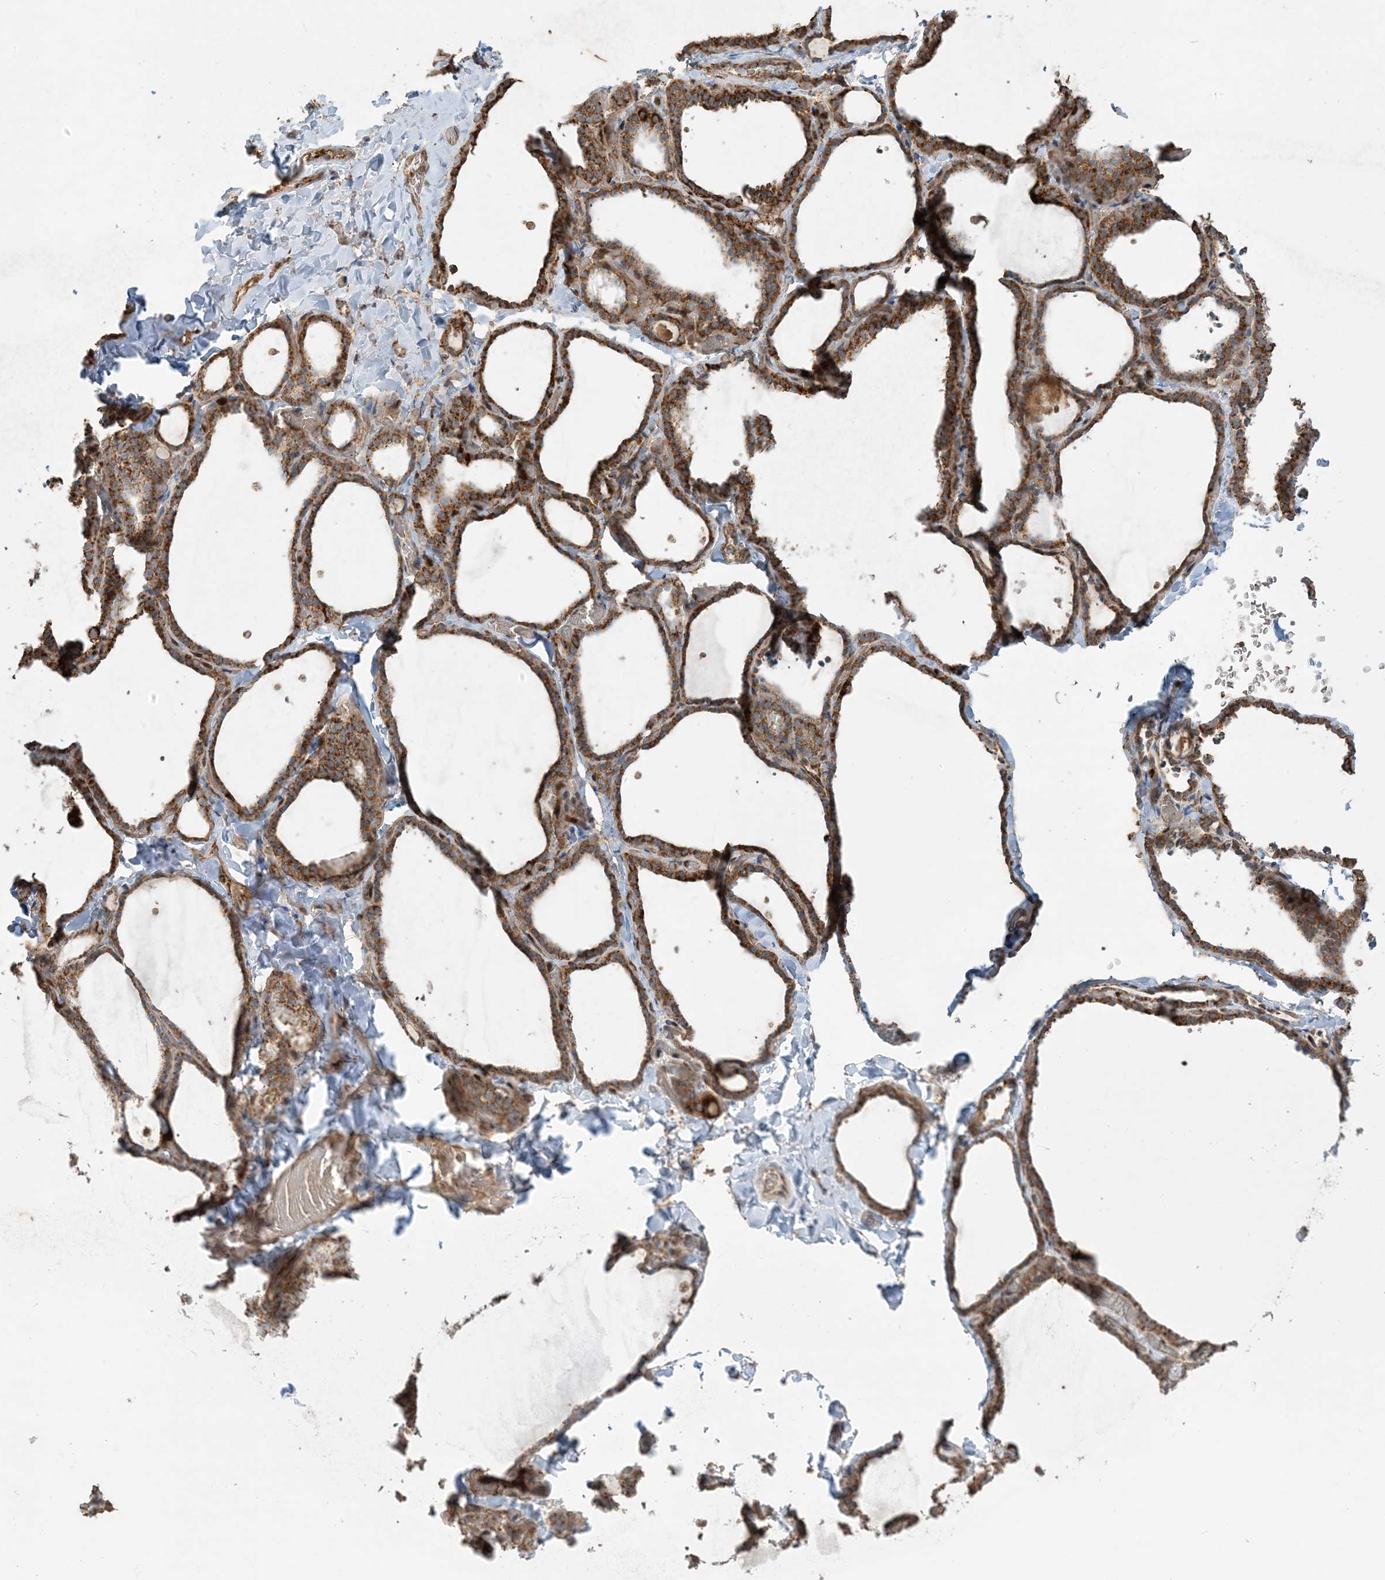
{"staining": {"intensity": "strong", "quantity": ">75%", "location": "cytoplasmic/membranous"}, "tissue": "thyroid gland", "cell_type": "Glandular cells", "image_type": "normal", "snomed": [{"axis": "morphology", "description": "Normal tissue, NOS"}, {"axis": "topography", "description": "Thyroid gland"}], "caption": "Thyroid gland stained with DAB immunohistochemistry exhibits high levels of strong cytoplasmic/membranous expression in about >75% of glandular cells.", "gene": "PPM1F", "patient": {"sex": "female", "age": 22}}